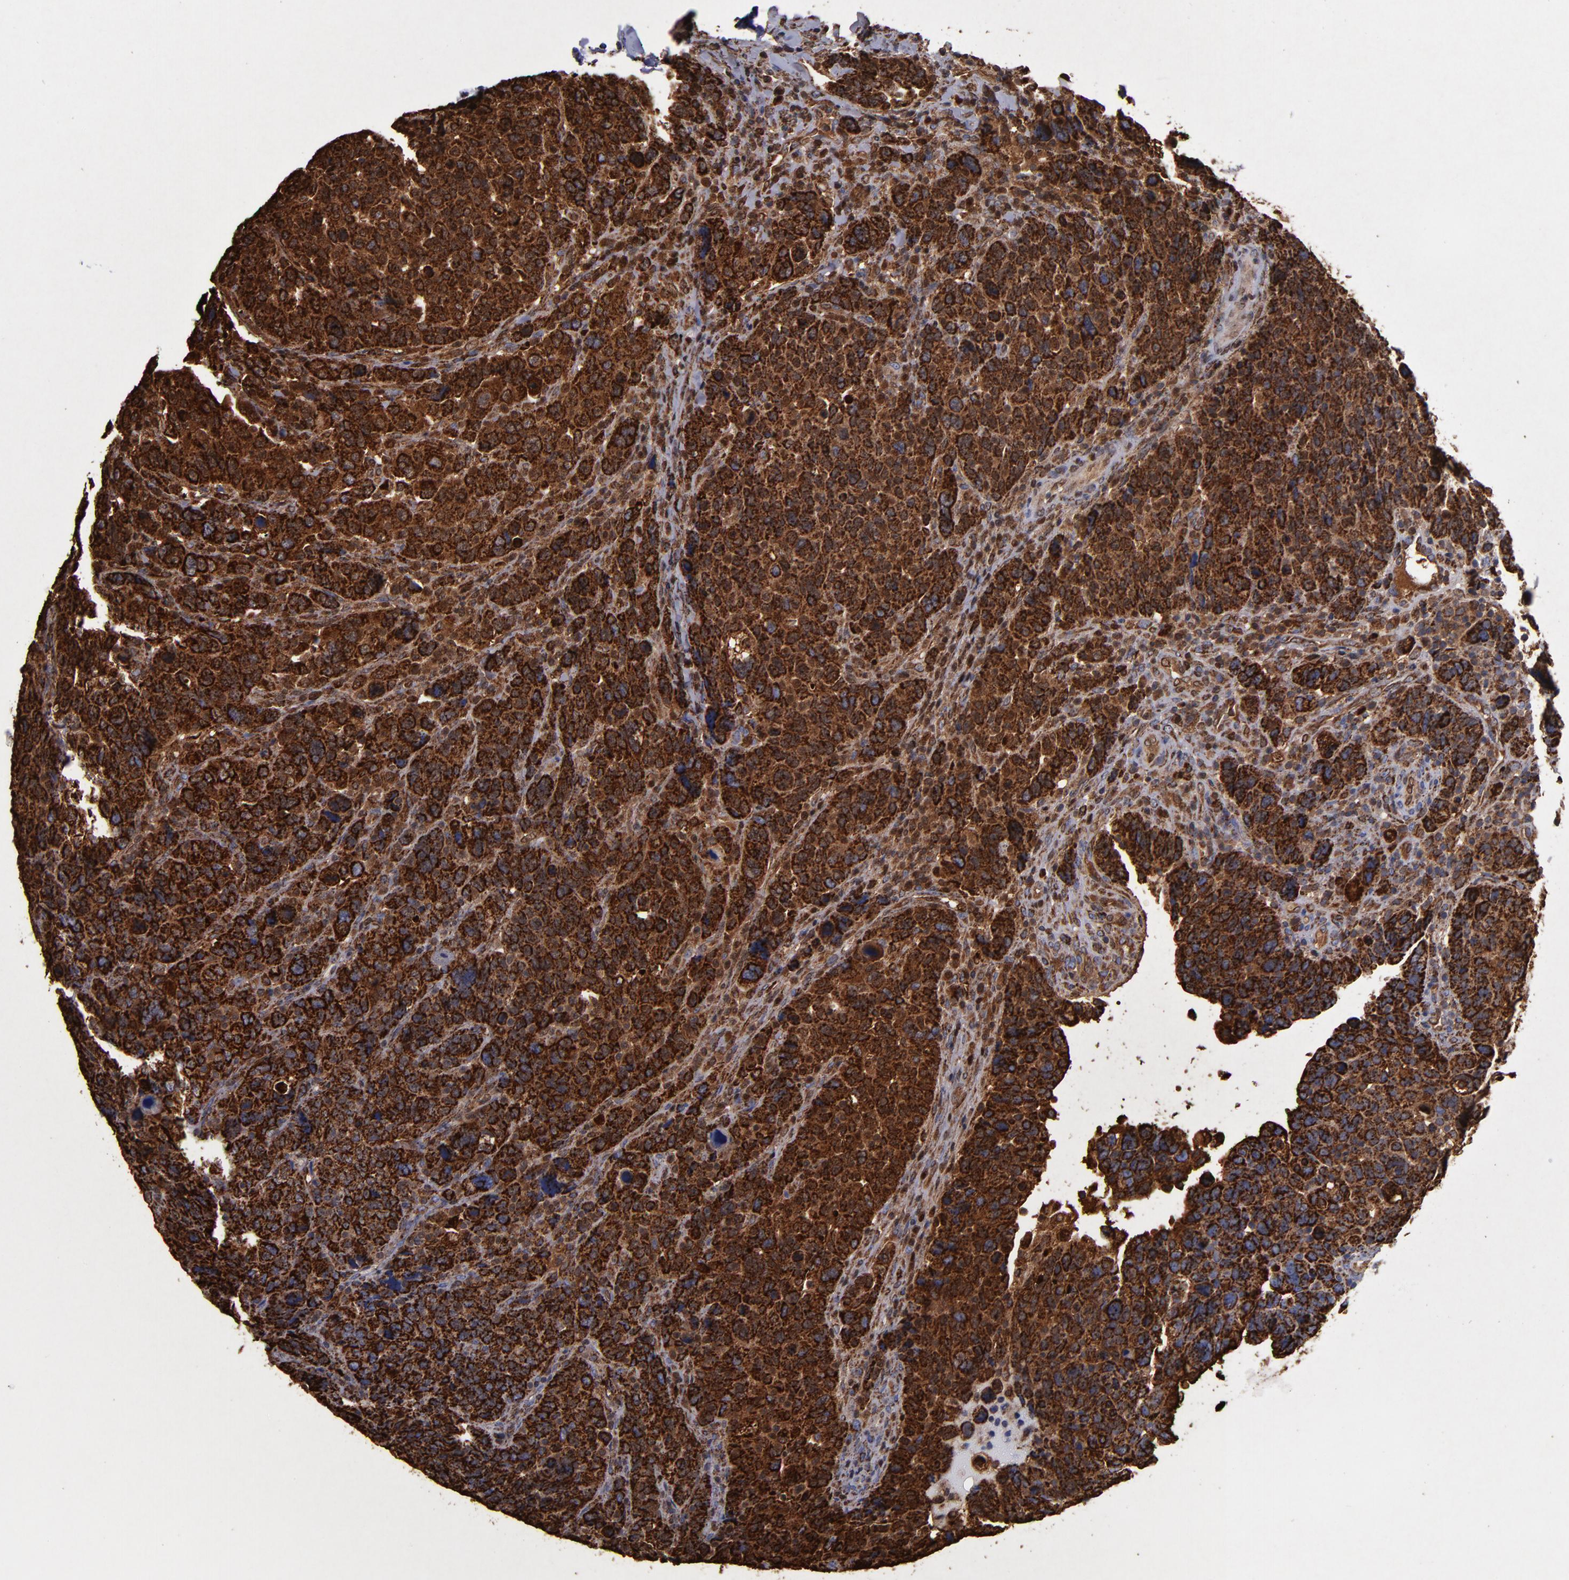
{"staining": {"intensity": "strong", "quantity": ">75%", "location": "cytoplasmic/membranous"}, "tissue": "breast cancer", "cell_type": "Tumor cells", "image_type": "cancer", "snomed": [{"axis": "morphology", "description": "Duct carcinoma"}, {"axis": "topography", "description": "Breast"}], "caption": "IHC staining of breast cancer, which displays high levels of strong cytoplasmic/membranous expression in approximately >75% of tumor cells indicating strong cytoplasmic/membranous protein staining. The staining was performed using DAB (brown) for protein detection and nuclei were counterstained in hematoxylin (blue).", "gene": "SOD2", "patient": {"sex": "female", "age": 37}}